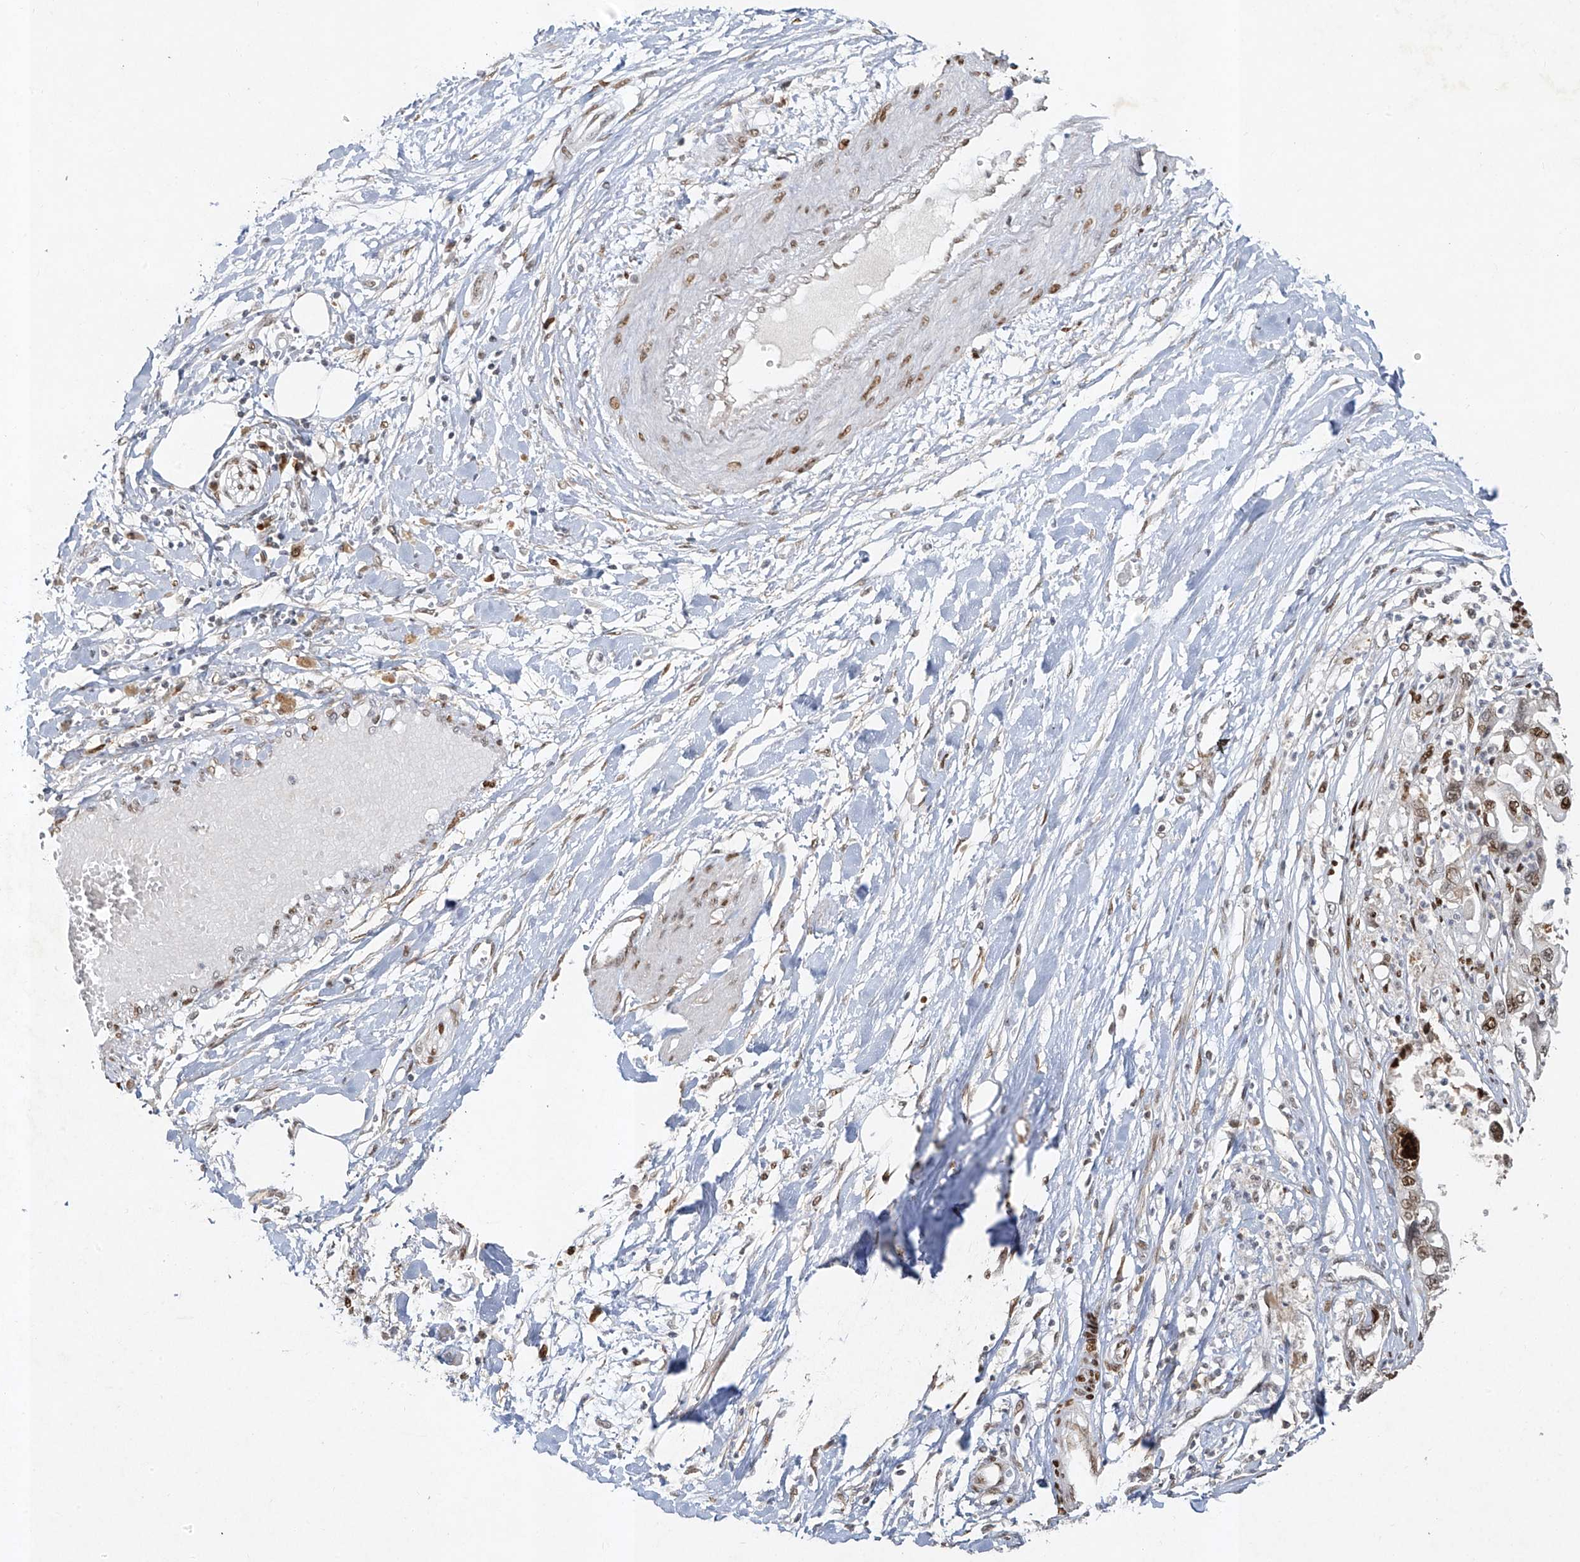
{"staining": {"intensity": "moderate", "quantity": ">75%", "location": "nuclear"}, "tissue": "pancreatic cancer", "cell_type": "Tumor cells", "image_type": "cancer", "snomed": [{"axis": "morphology", "description": "Adenocarcinoma, NOS"}, {"axis": "topography", "description": "Pancreas"}], "caption": "Immunohistochemistry image of neoplastic tissue: pancreatic adenocarcinoma stained using IHC exhibits medium levels of moderate protein expression localized specifically in the nuclear of tumor cells, appearing as a nuclear brown color.", "gene": "ATRIP", "patient": {"sex": "male", "age": 56}}